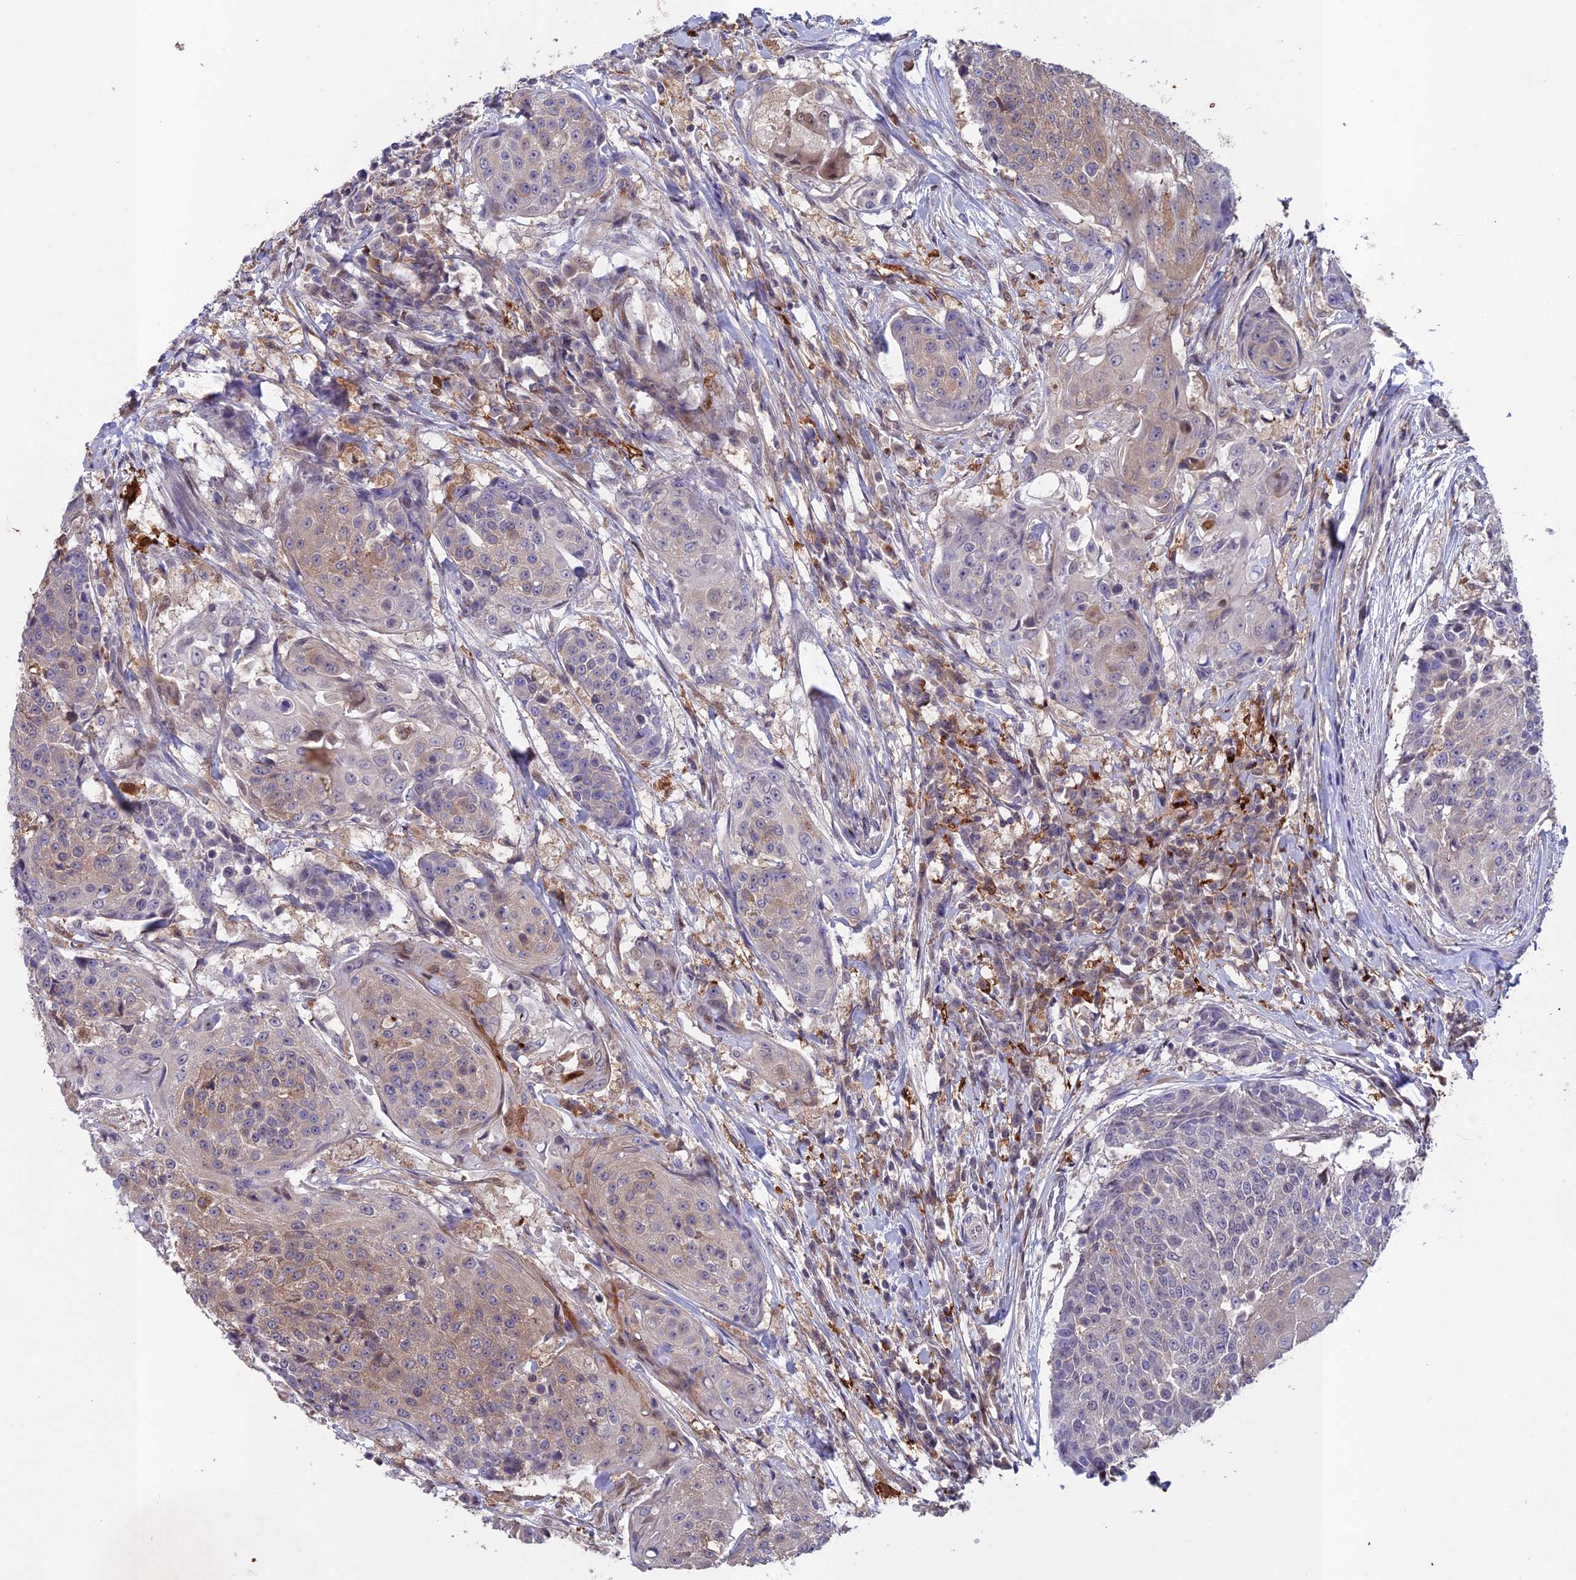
{"staining": {"intensity": "weak", "quantity": "25%-75%", "location": "cytoplasmic/membranous"}, "tissue": "urothelial cancer", "cell_type": "Tumor cells", "image_type": "cancer", "snomed": [{"axis": "morphology", "description": "Urothelial carcinoma, High grade"}, {"axis": "topography", "description": "Urinary bladder"}], "caption": "Immunohistochemistry staining of urothelial cancer, which displays low levels of weak cytoplasmic/membranous staining in approximately 25%-75% of tumor cells indicating weak cytoplasmic/membranous protein staining. The staining was performed using DAB (3,3'-diaminobenzidine) (brown) for protein detection and nuclei were counterstained in hematoxylin (blue).", "gene": "MAST2", "patient": {"sex": "female", "age": 63}}